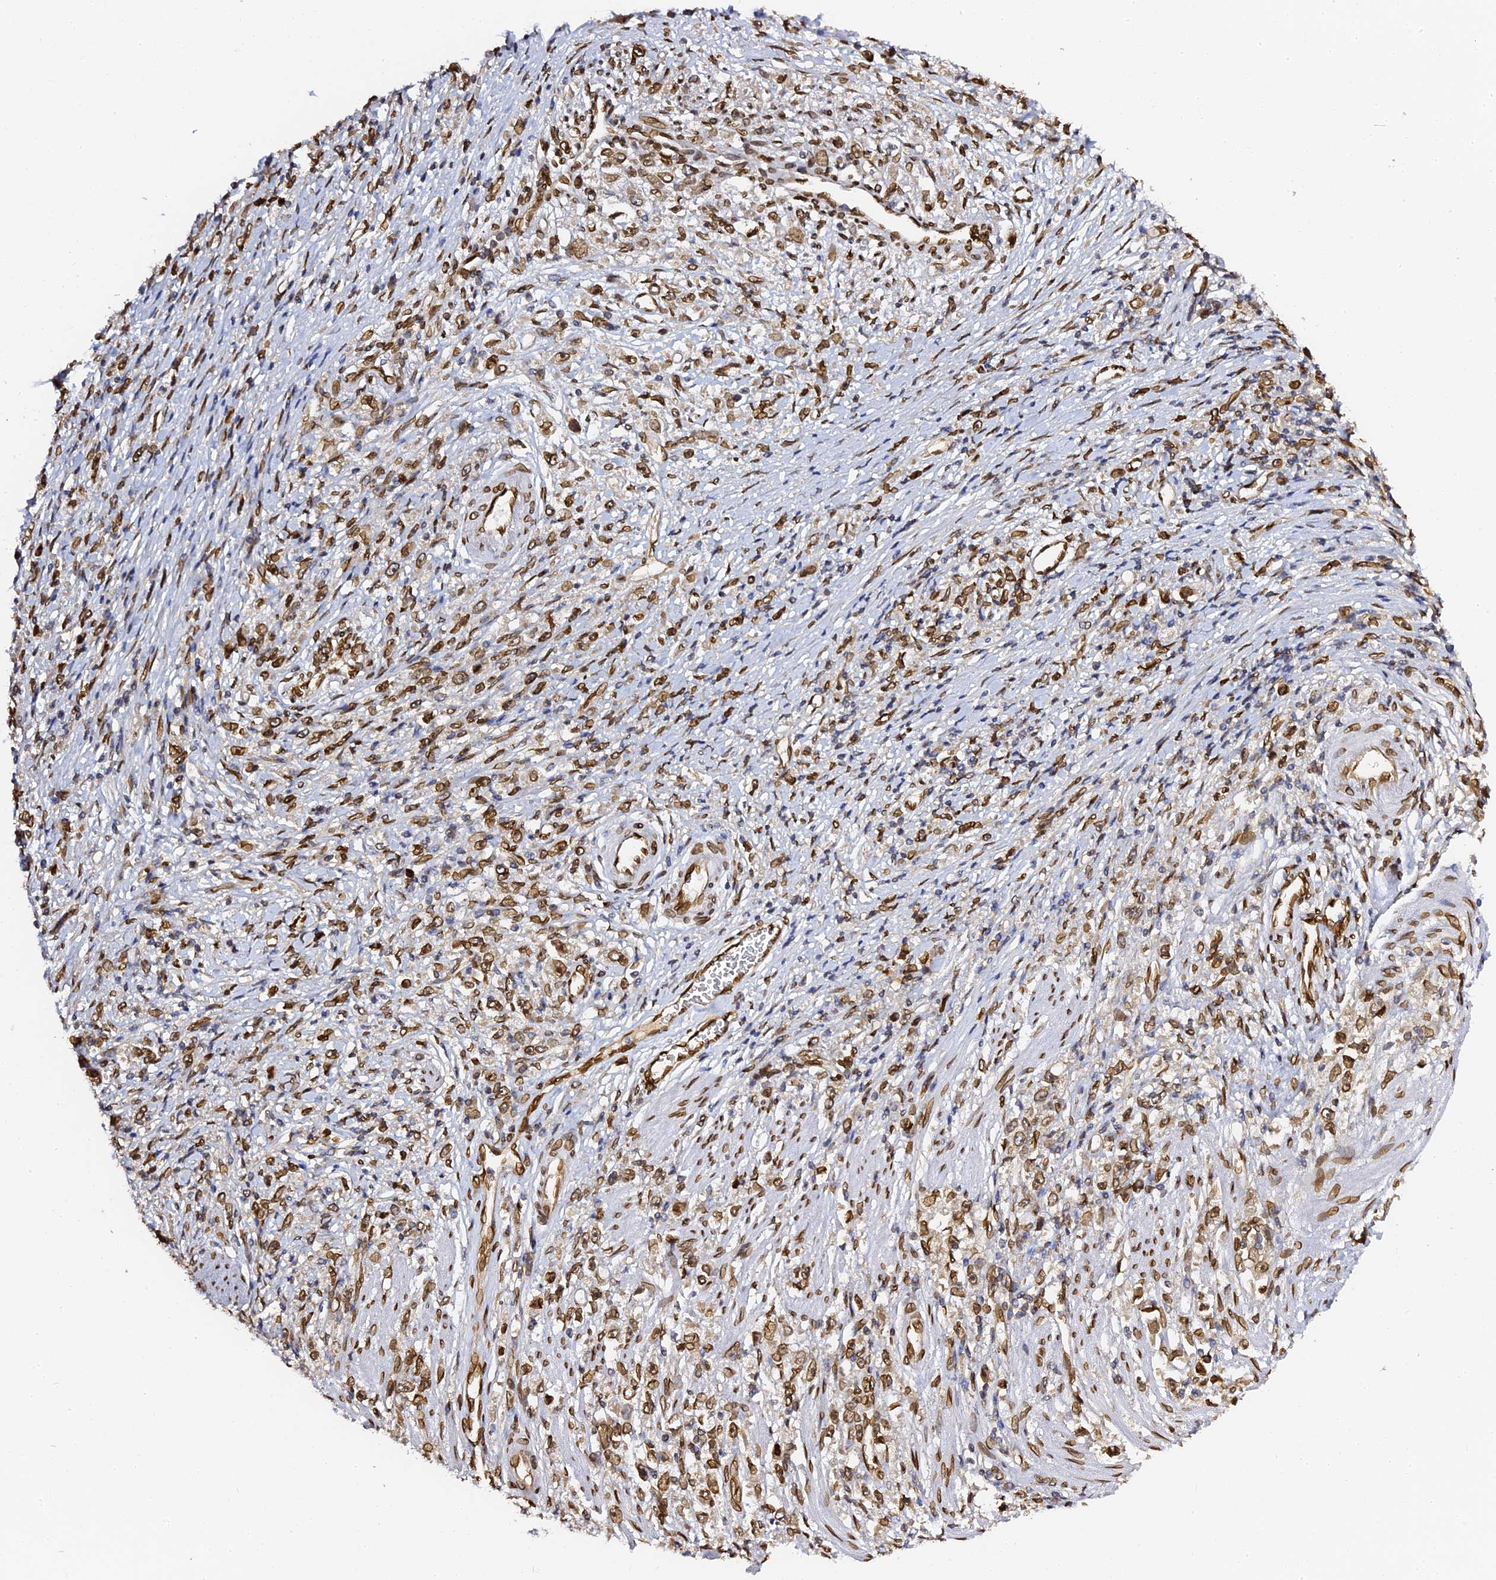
{"staining": {"intensity": "moderate", "quantity": ">75%", "location": "cytoplasmic/membranous,nuclear"}, "tissue": "stomach cancer", "cell_type": "Tumor cells", "image_type": "cancer", "snomed": [{"axis": "morphology", "description": "Adenocarcinoma, NOS"}, {"axis": "topography", "description": "Stomach"}], "caption": "IHC staining of stomach cancer, which exhibits medium levels of moderate cytoplasmic/membranous and nuclear positivity in about >75% of tumor cells indicating moderate cytoplasmic/membranous and nuclear protein expression. The staining was performed using DAB (3,3'-diaminobenzidine) (brown) for protein detection and nuclei were counterstained in hematoxylin (blue).", "gene": "ANAPC5", "patient": {"sex": "female", "age": 59}}